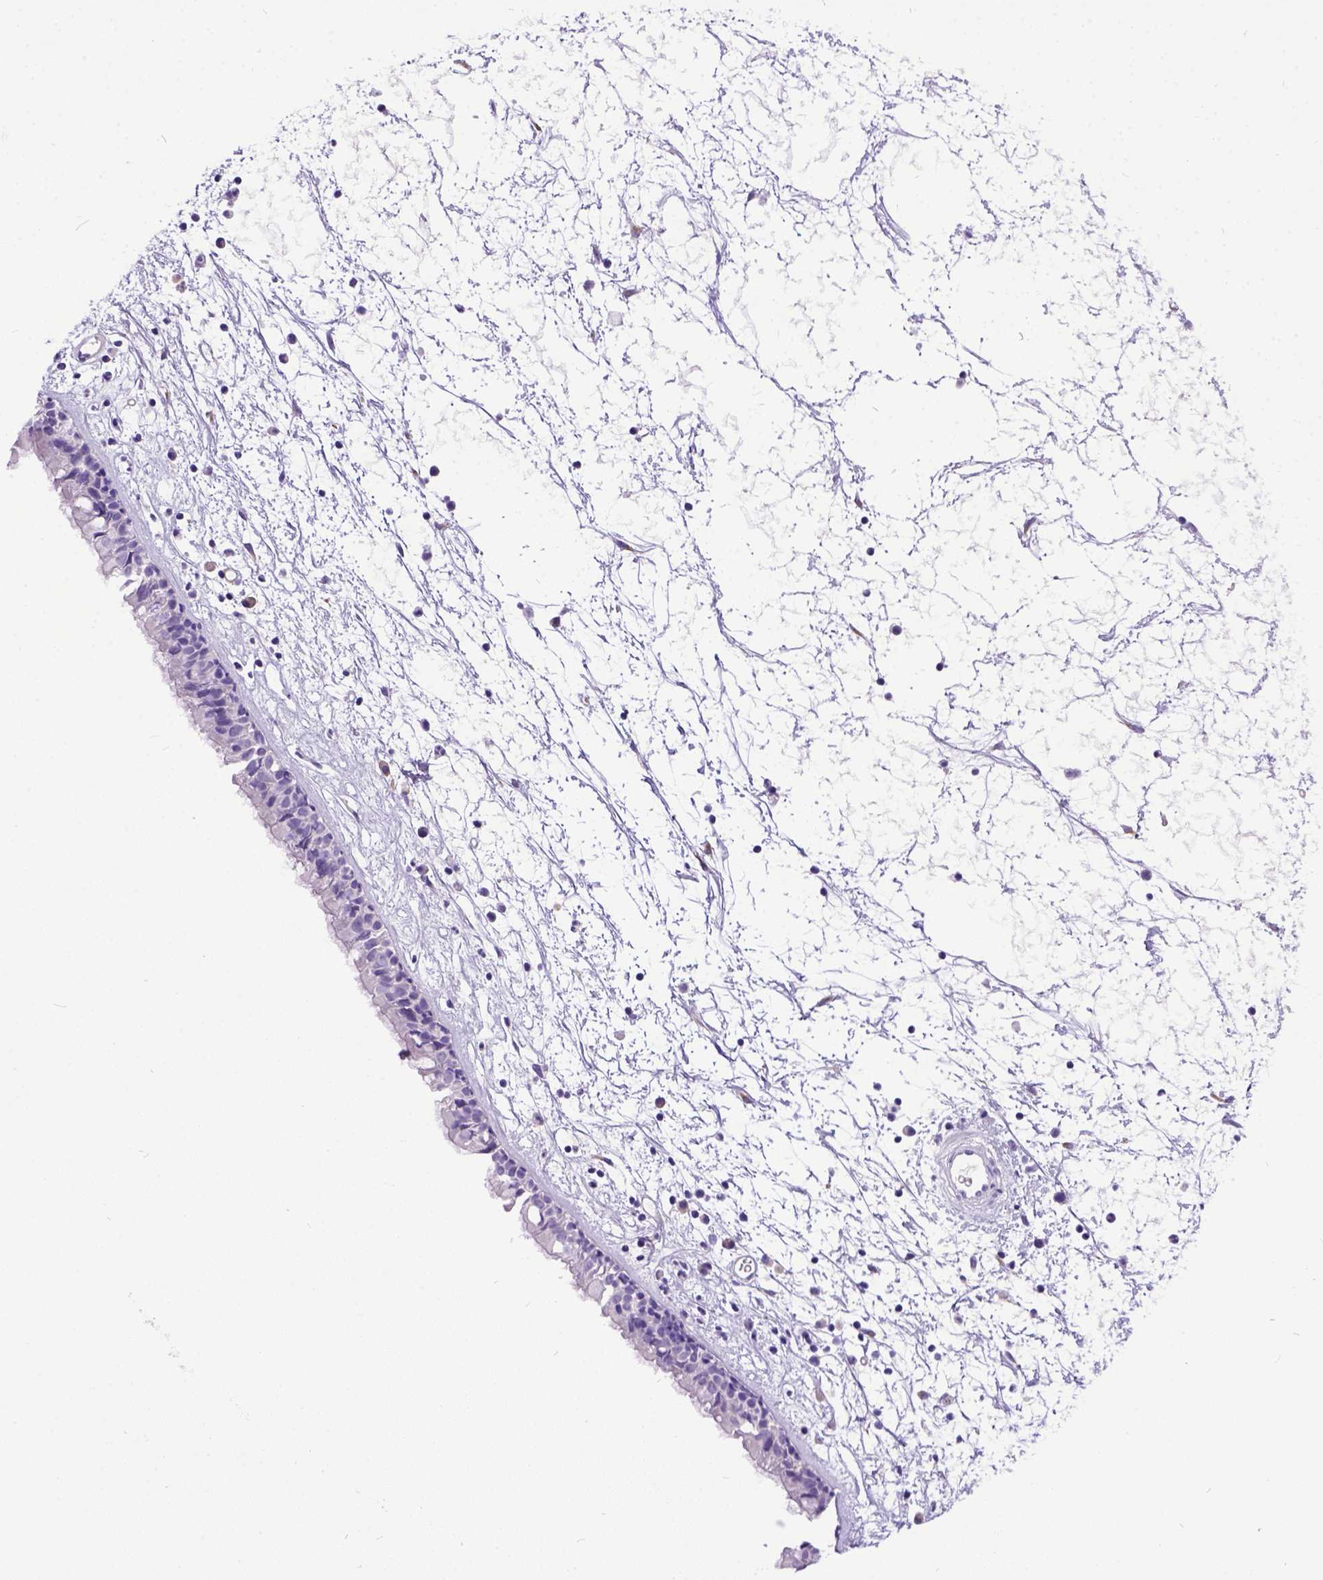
{"staining": {"intensity": "negative", "quantity": "none", "location": "none"}, "tissue": "nasopharynx", "cell_type": "Respiratory epithelial cells", "image_type": "normal", "snomed": [{"axis": "morphology", "description": "Normal tissue, NOS"}, {"axis": "topography", "description": "Nasopharynx"}], "caption": "Immunohistochemical staining of unremarkable nasopharynx exhibits no significant positivity in respiratory epithelial cells. (DAB (3,3'-diaminobenzidine) IHC with hematoxylin counter stain).", "gene": "IGF2", "patient": {"sex": "male", "age": 24}}